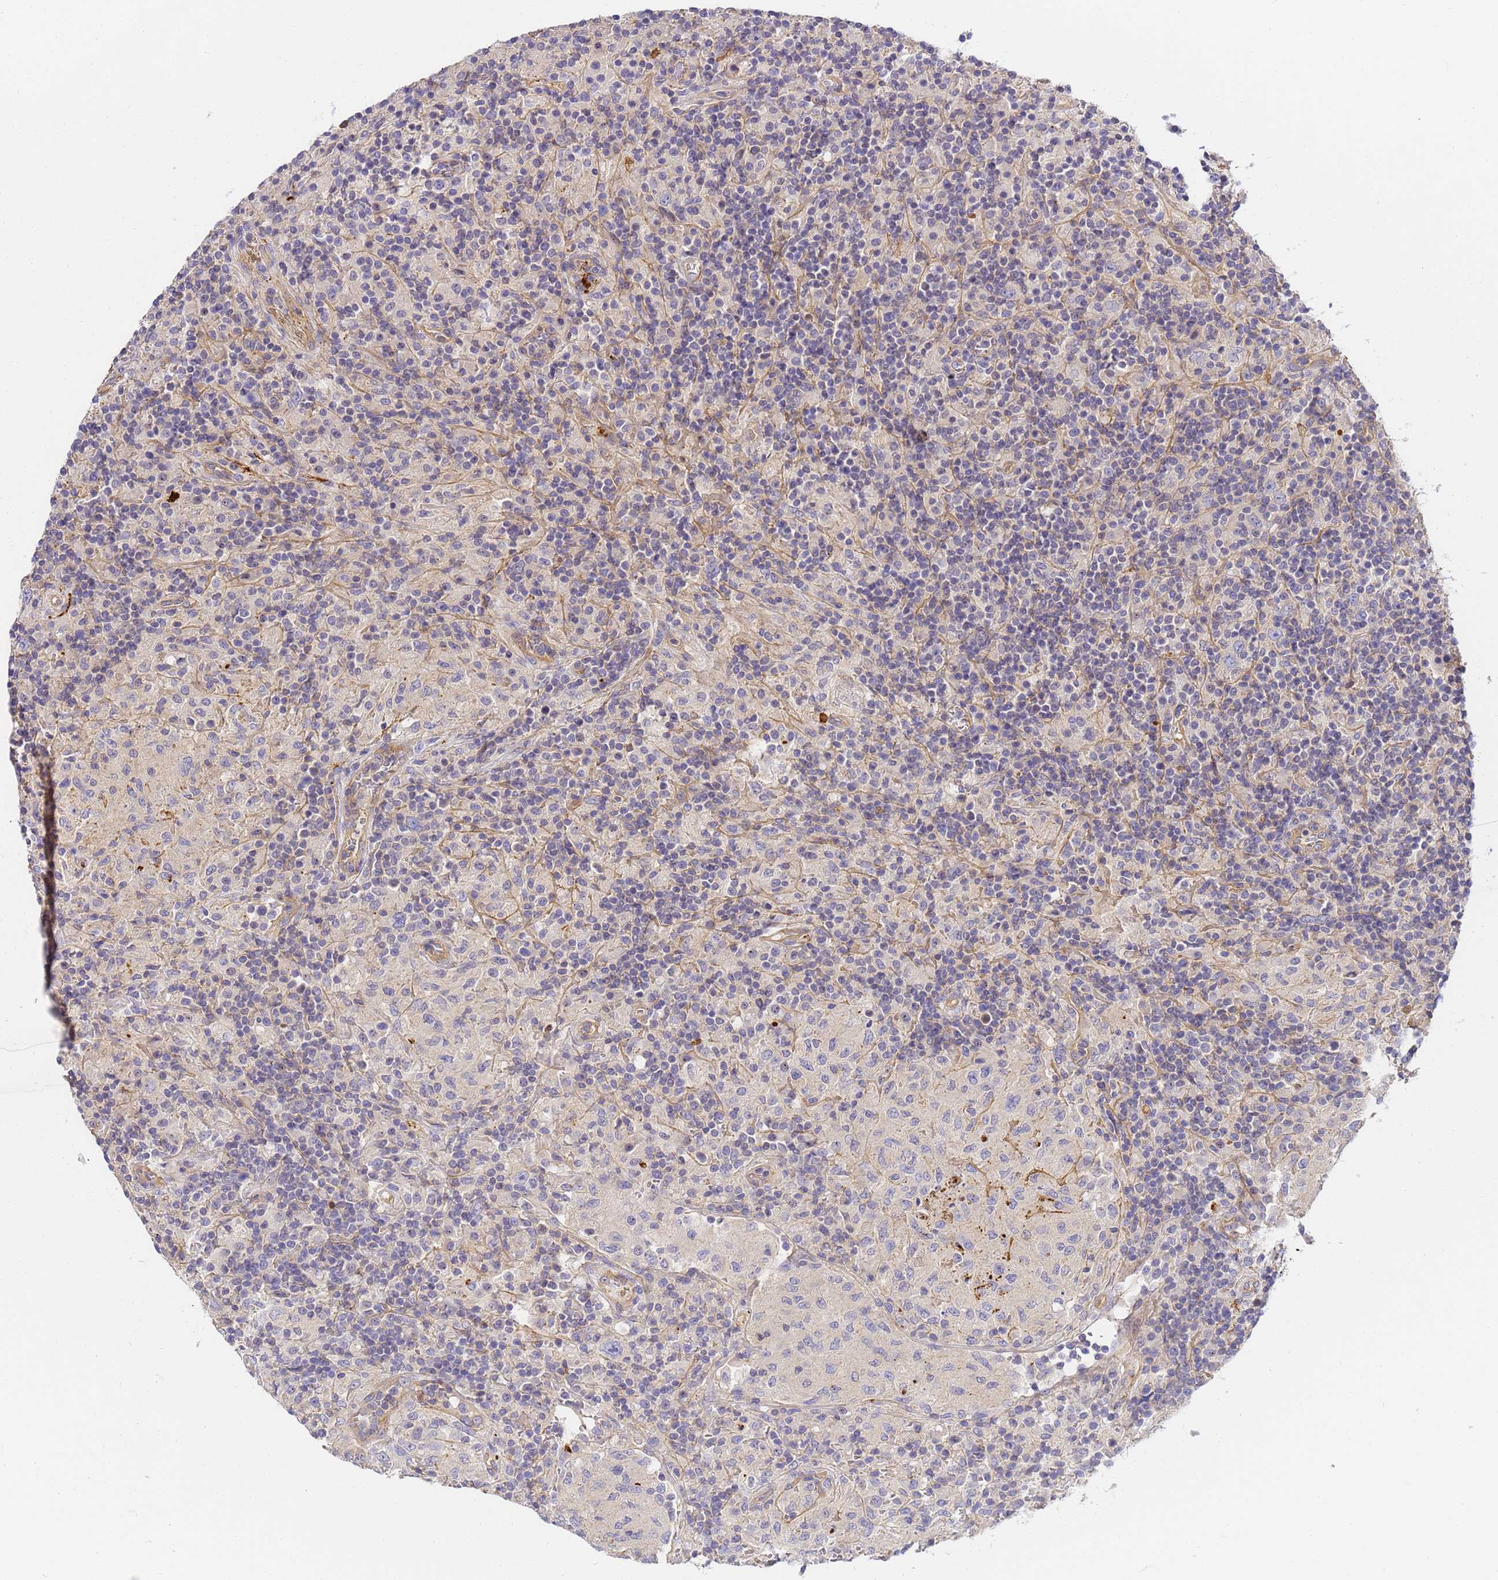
{"staining": {"intensity": "negative", "quantity": "none", "location": "none"}, "tissue": "lymphoma", "cell_type": "Tumor cells", "image_type": "cancer", "snomed": [{"axis": "morphology", "description": "Hodgkin's disease, NOS"}, {"axis": "topography", "description": "Lymph node"}], "caption": "Hodgkin's disease was stained to show a protein in brown. There is no significant staining in tumor cells.", "gene": "MYL12A", "patient": {"sex": "male", "age": 70}}